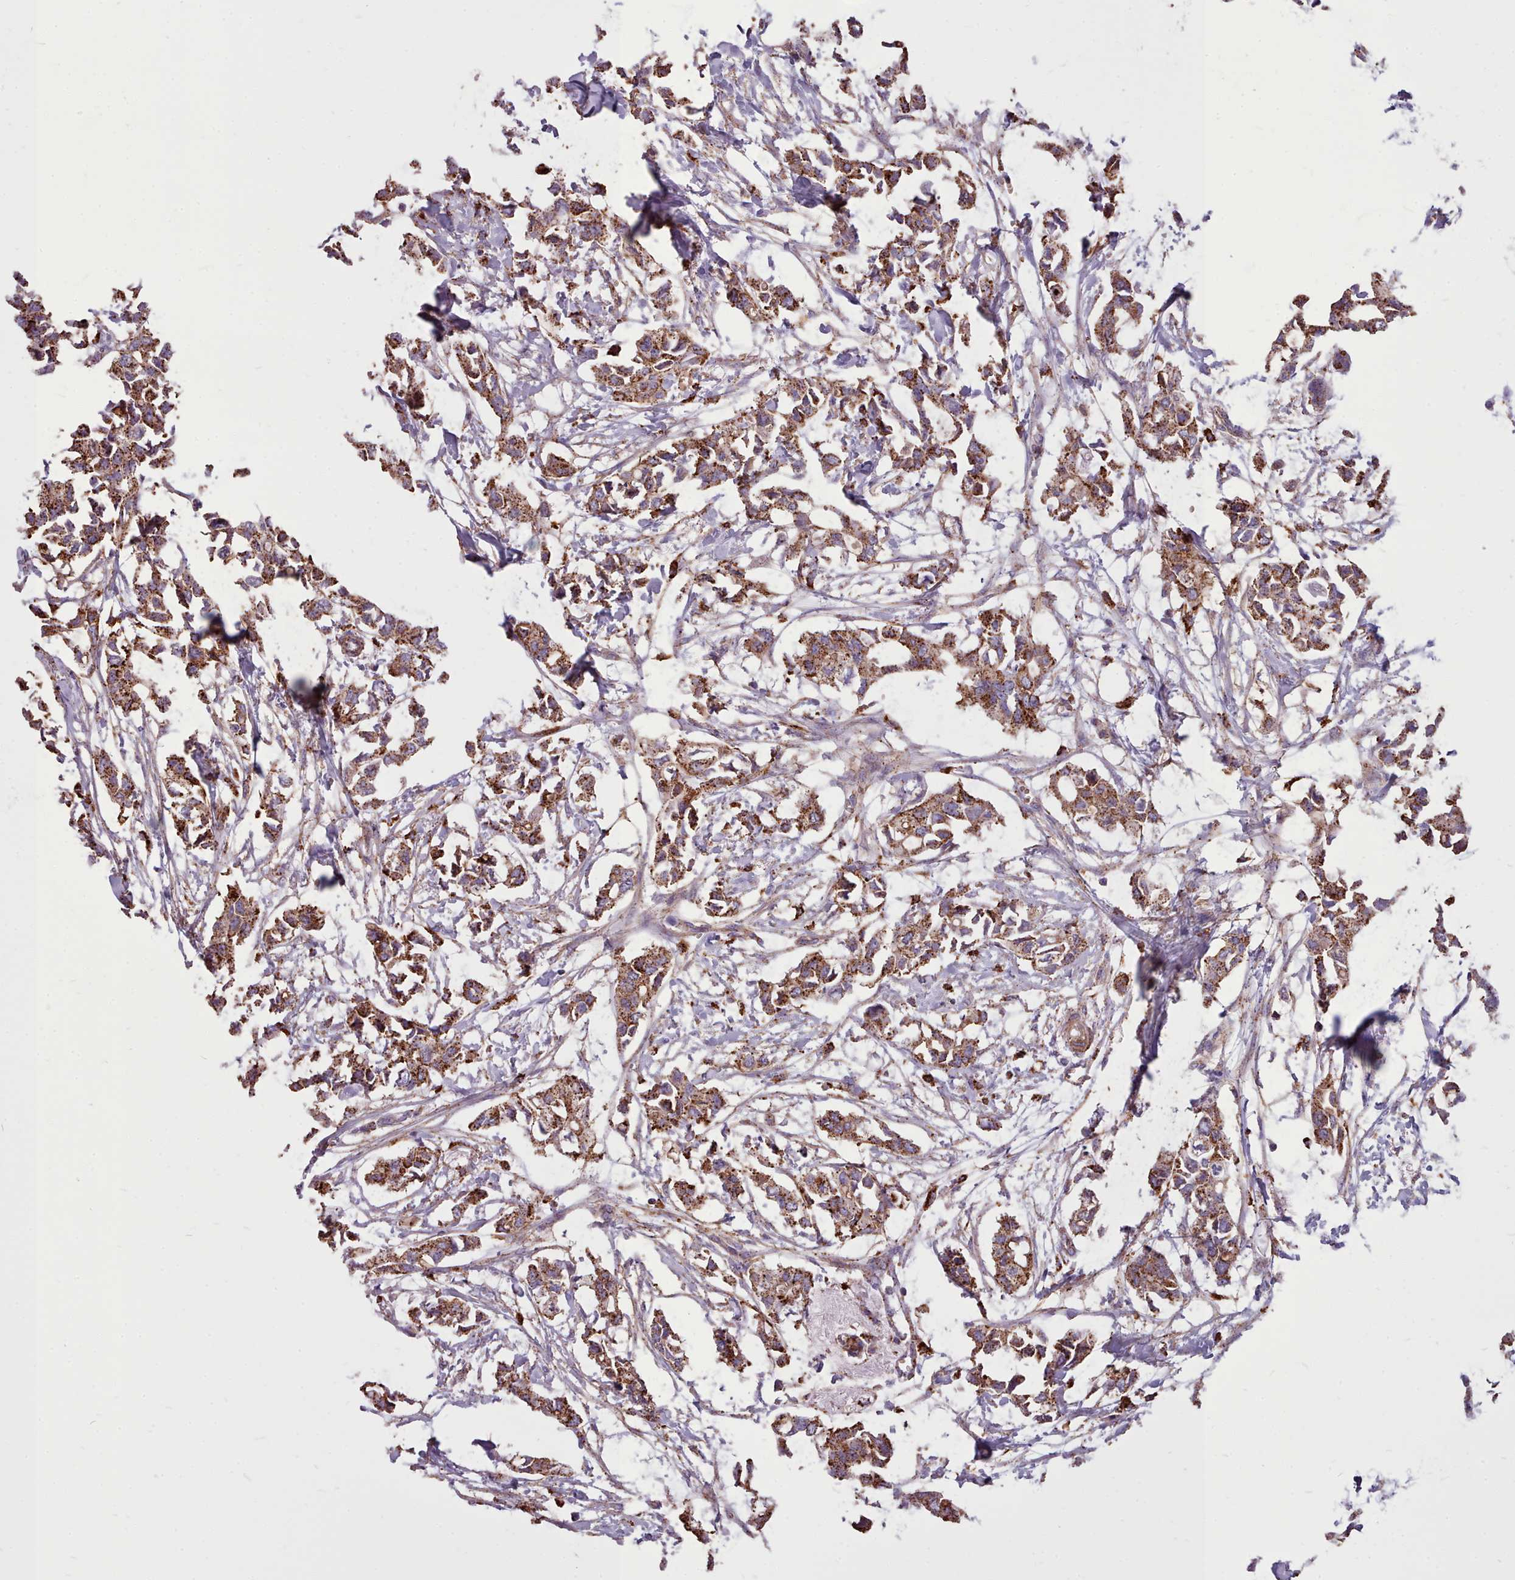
{"staining": {"intensity": "moderate", "quantity": ">75%", "location": "cytoplasmic/membranous"}, "tissue": "breast cancer", "cell_type": "Tumor cells", "image_type": "cancer", "snomed": [{"axis": "morphology", "description": "Duct carcinoma"}, {"axis": "topography", "description": "Breast"}], "caption": "About >75% of tumor cells in human intraductal carcinoma (breast) display moderate cytoplasmic/membranous protein positivity as visualized by brown immunohistochemical staining.", "gene": "PACSIN3", "patient": {"sex": "female", "age": 41}}